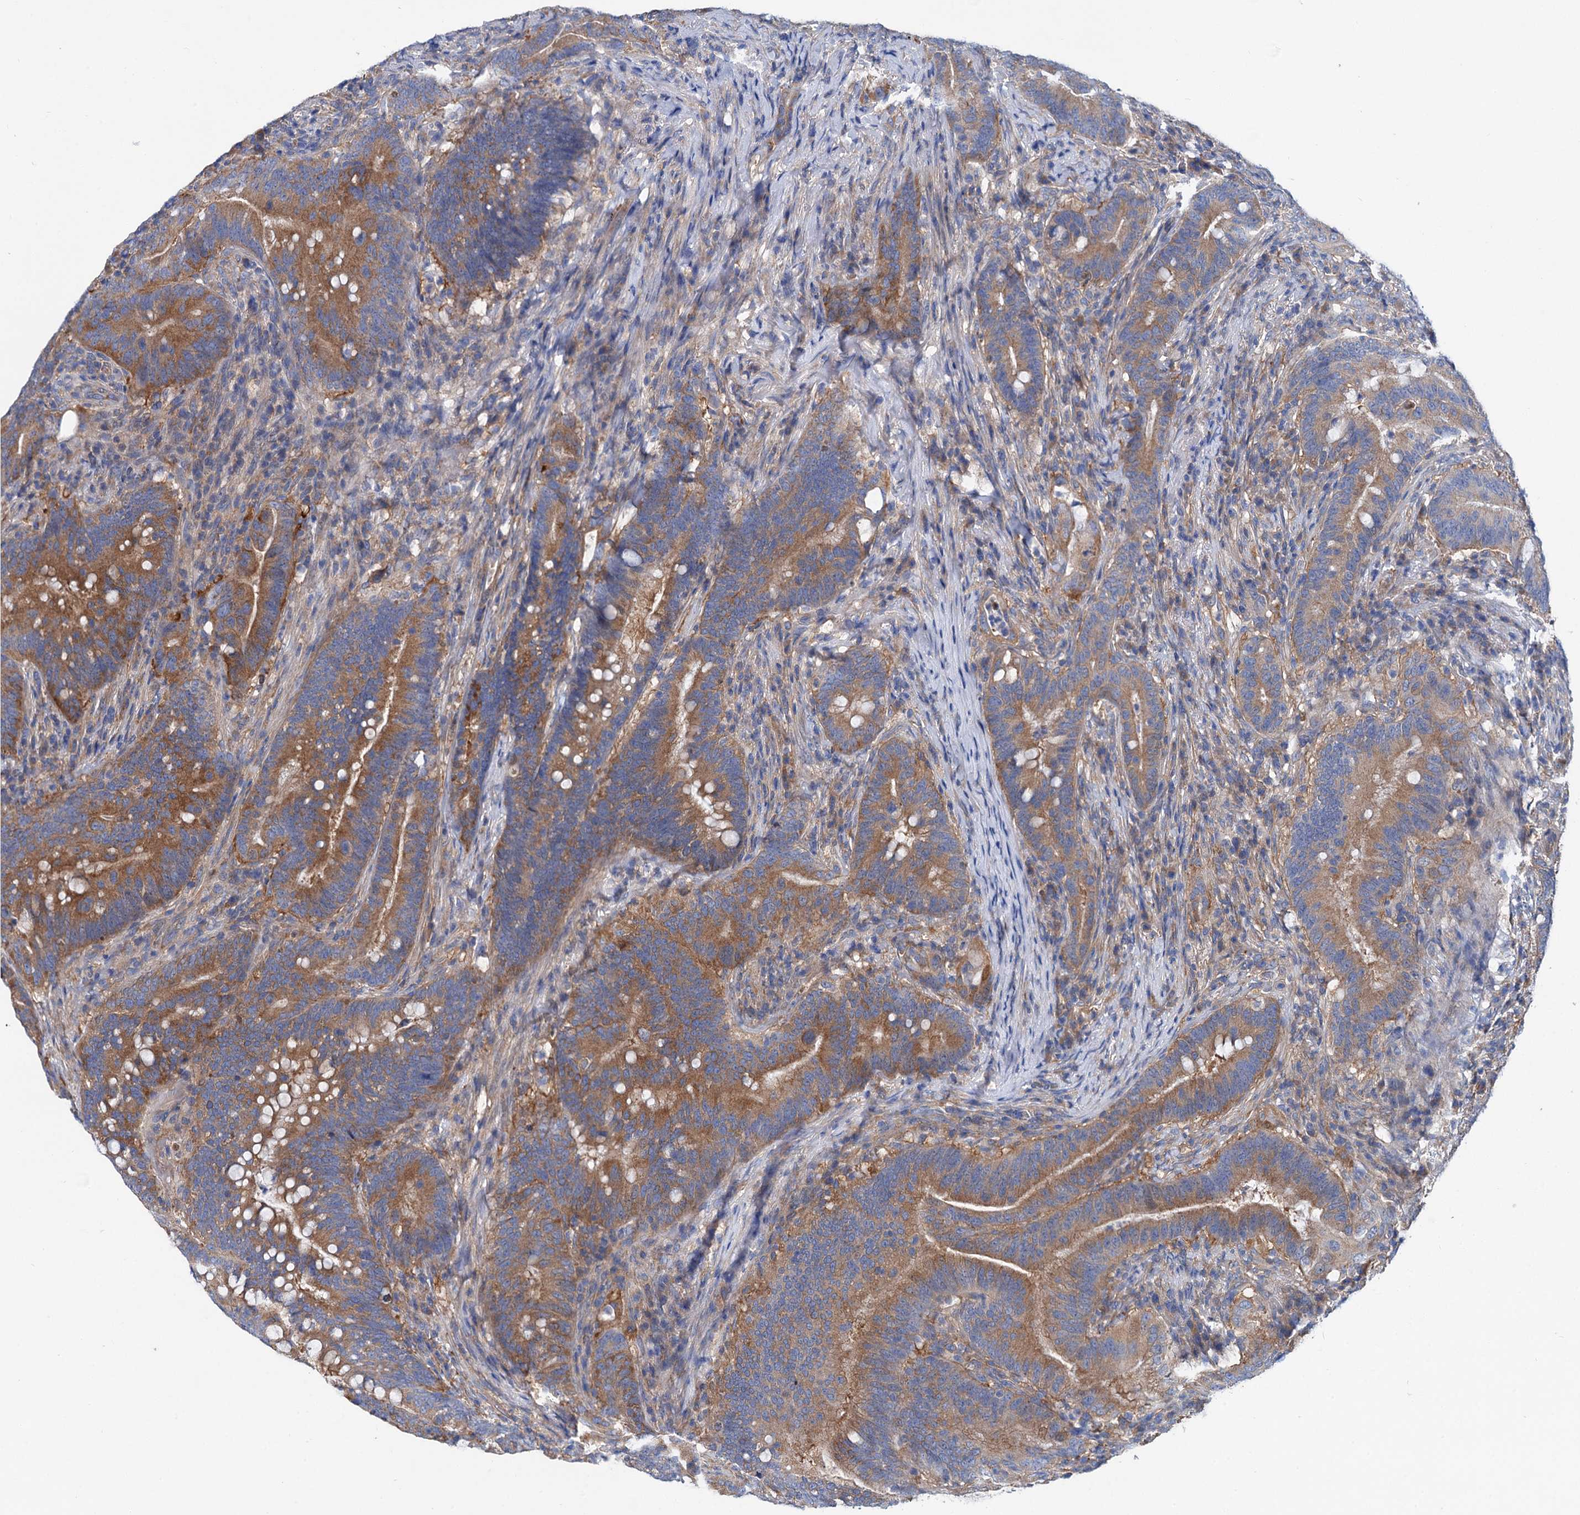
{"staining": {"intensity": "moderate", "quantity": ">75%", "location": "cytoplasmic/membranous"}, "tissue": "colorectal cancer", "cell_type": "Tumor cells", "image_type": "cancer", "snomed": [{"axis": "morphology", "description": "Adenocarcinoma, NOS"}, {"axis": "topography", "description": "Colon"}], "caption": "Immunohistochemistry of human colorectal adenocarcinoma exhibits medium levels of moderate cytoplasmic/membranous staining in approximately >75% of tumor cells.", "gene": "TRIM55", "patient": {"sex": "female", "age": 66}}